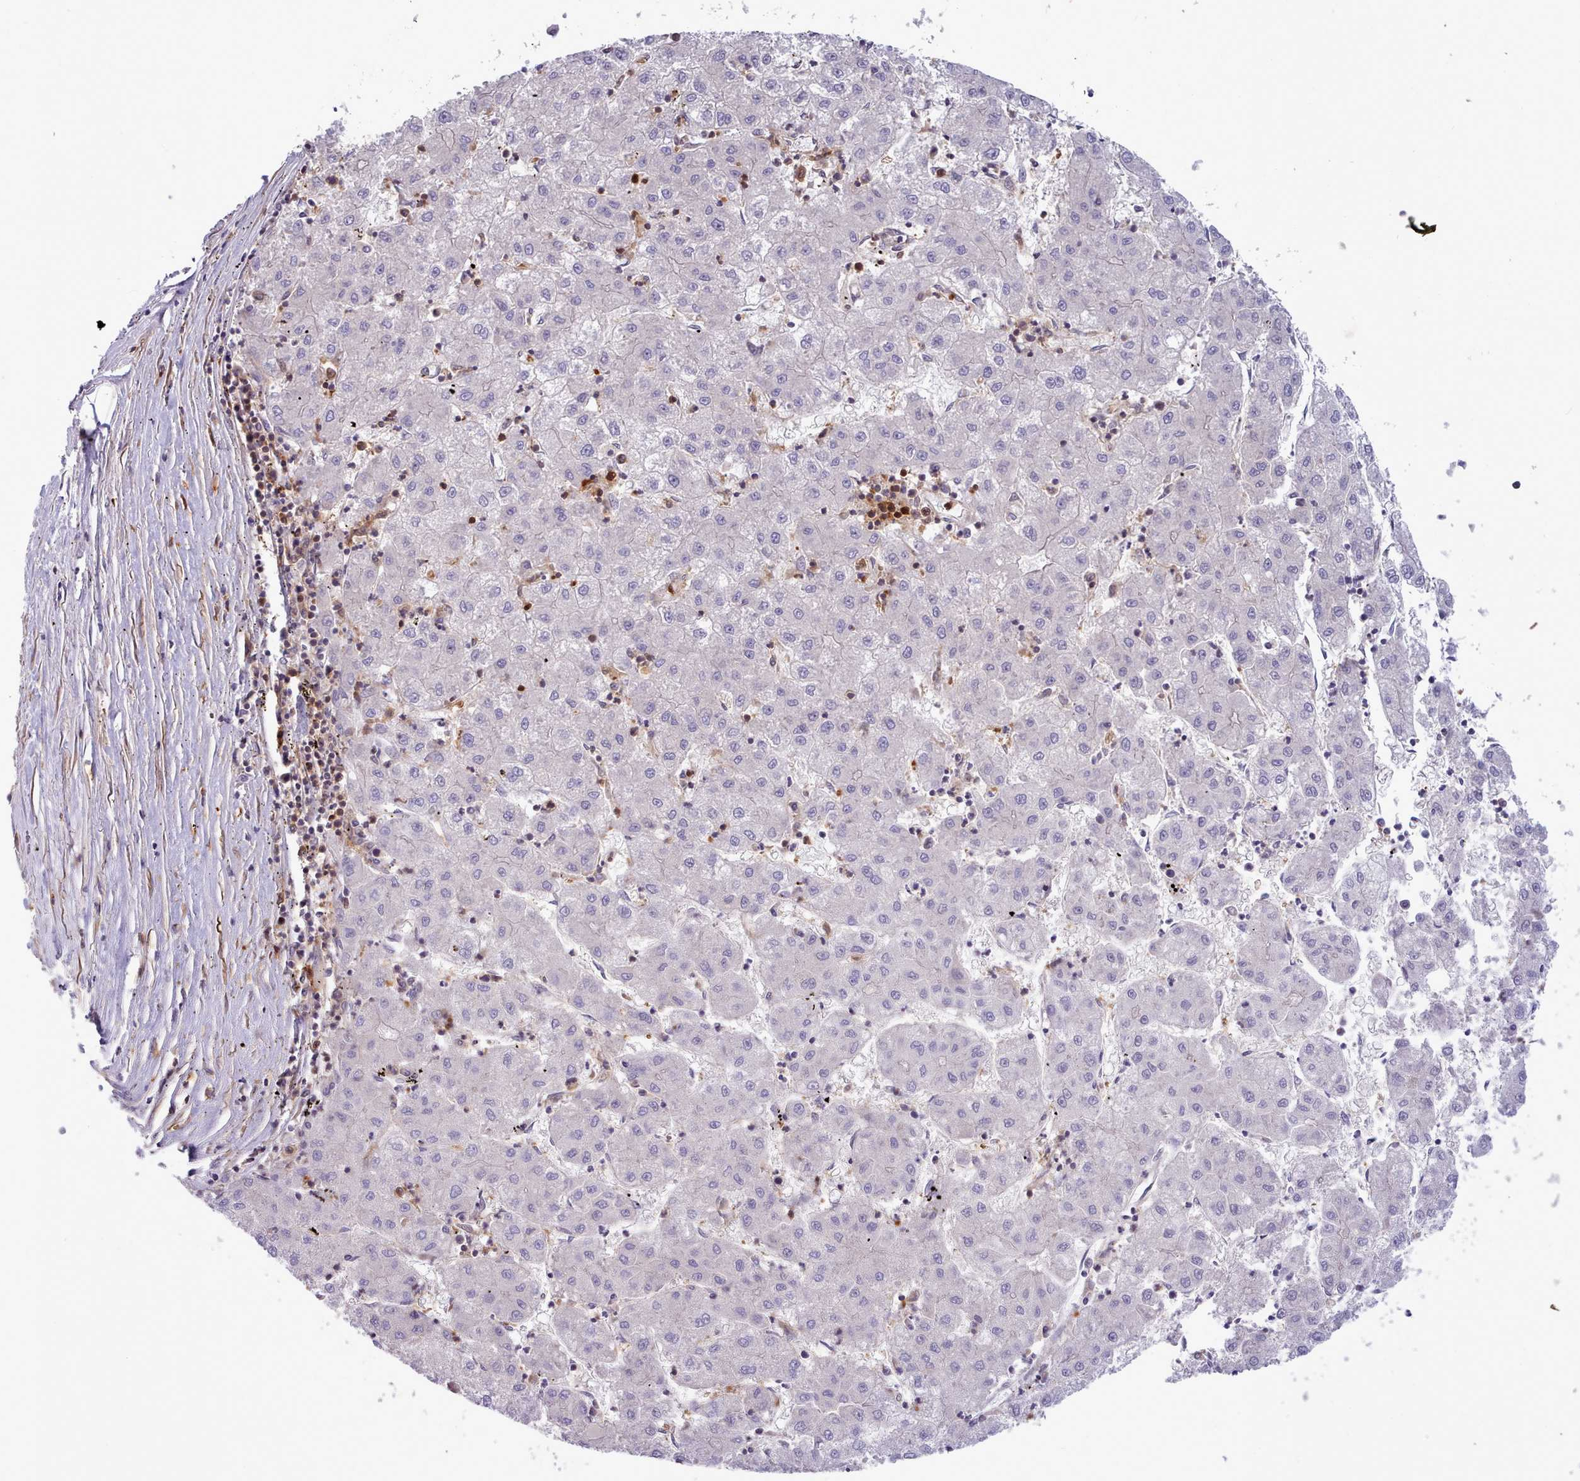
{"staining": {"intensity": "negative", "quantity": "none", "location": "none"}, "tissue": "liver cancer", "cell_type": "Tumor cells", "image_type": "cancer", "snomed": [{"axis": "morphology", "description": "Carcinoma, Hepatocellular, NOS"}, {"axis": "topography", "description": "Liver"}], "caption": "Immunohistochemistry (IHC) image of human hepatocellular carcinoma (liver) stained for a protein (brown), which demonstrates no staining in tumor cells.", "gene": "SLC4A9", "patient": {"sex": "male", "age": 72}}